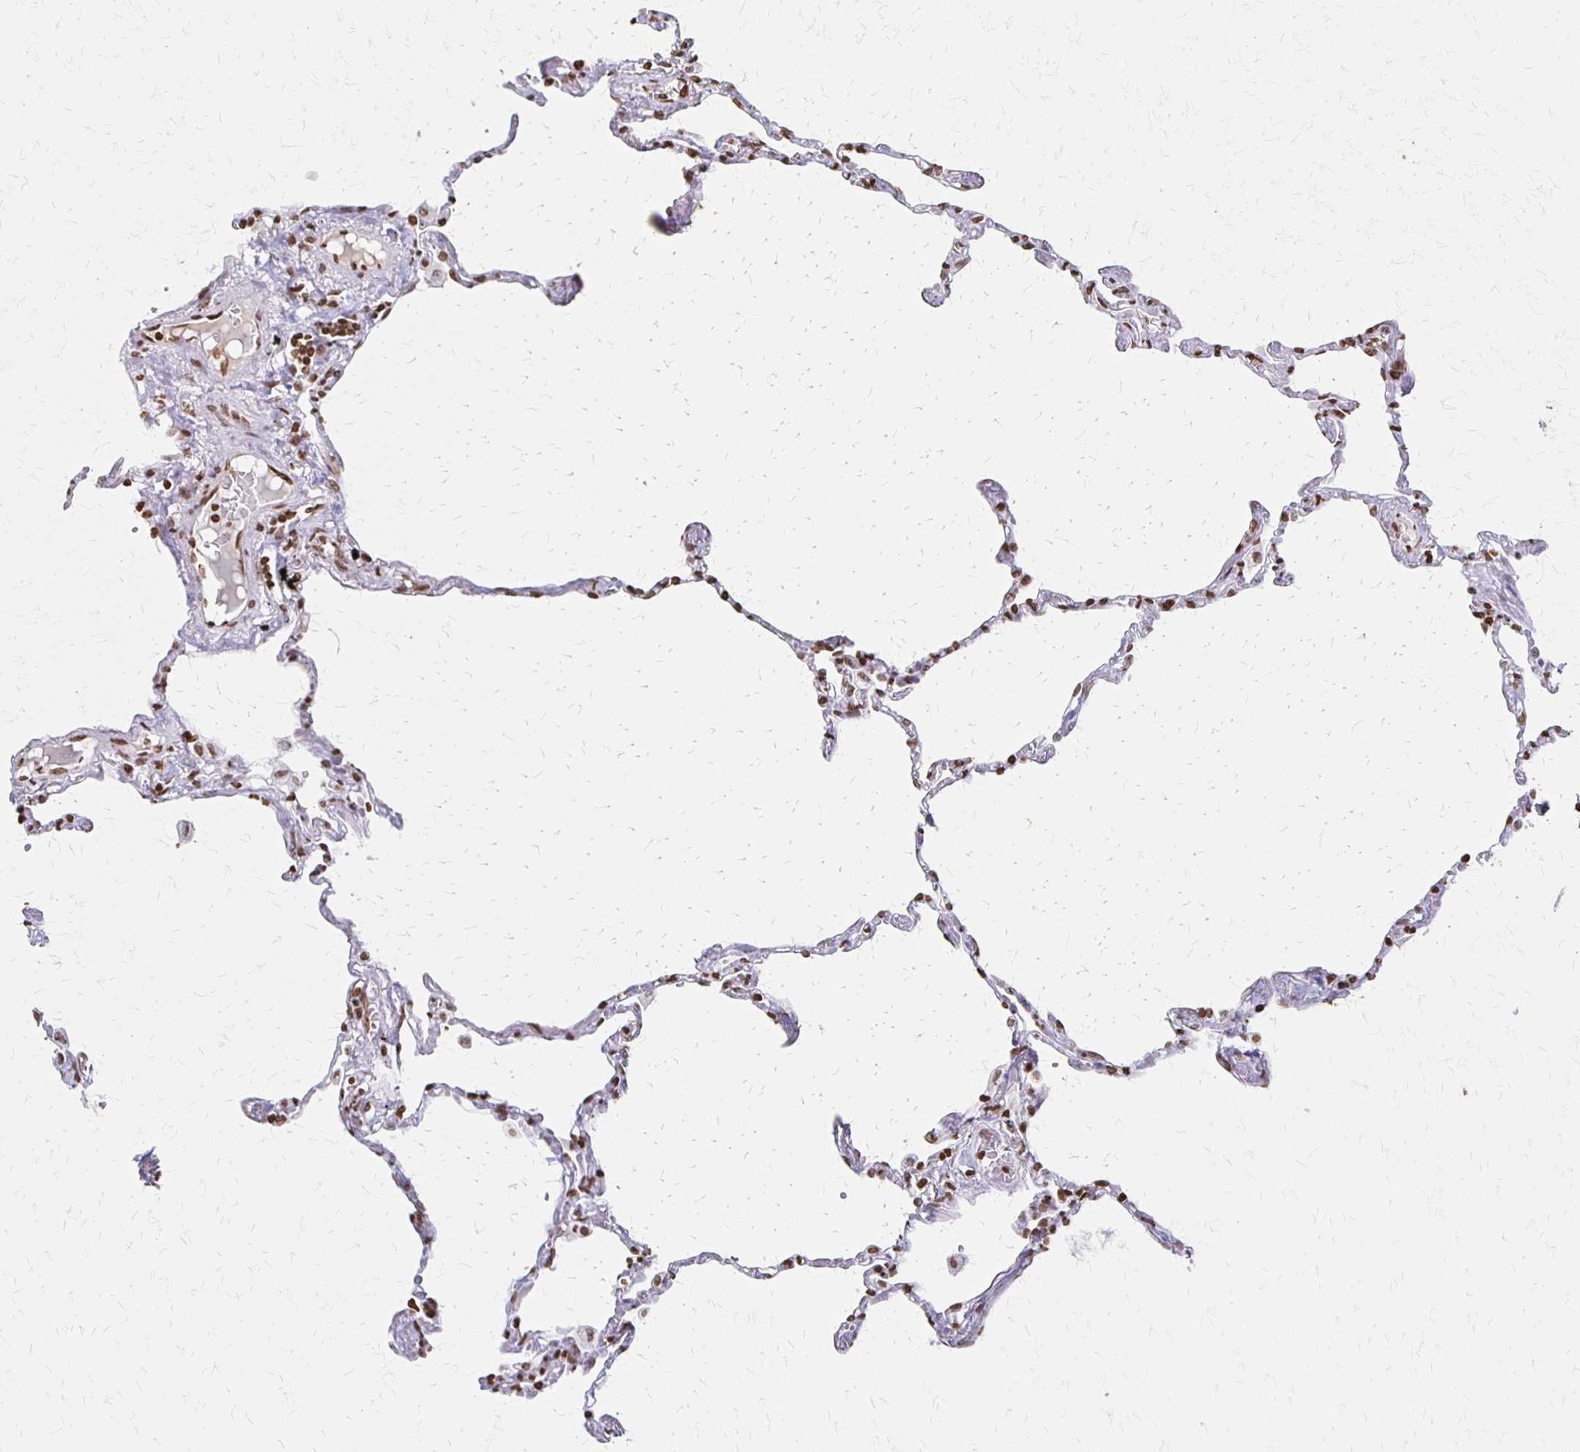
{"staining": {"intensity": "moderate", "quantity": ">75%", "location": "nuclear"}, "tissue": "lung", "cell_type": "Alveolar cells", "image_type": "normal", "snomed": [{"axis": "morphology", "description": "Normal tissue, NOS"}, {"axis": "topography", "description": "Lung"}], "caption": "Immunohistochemistry (IHC) (DAB (3,3'-diaminobenzidine)) staining of unremarkable human lung reveals moderate nuclear protein positivity in approximately >75% of alveolar cells.", "gene": "ZNF280C", "patient": {"sex": "female", "age": 67}}